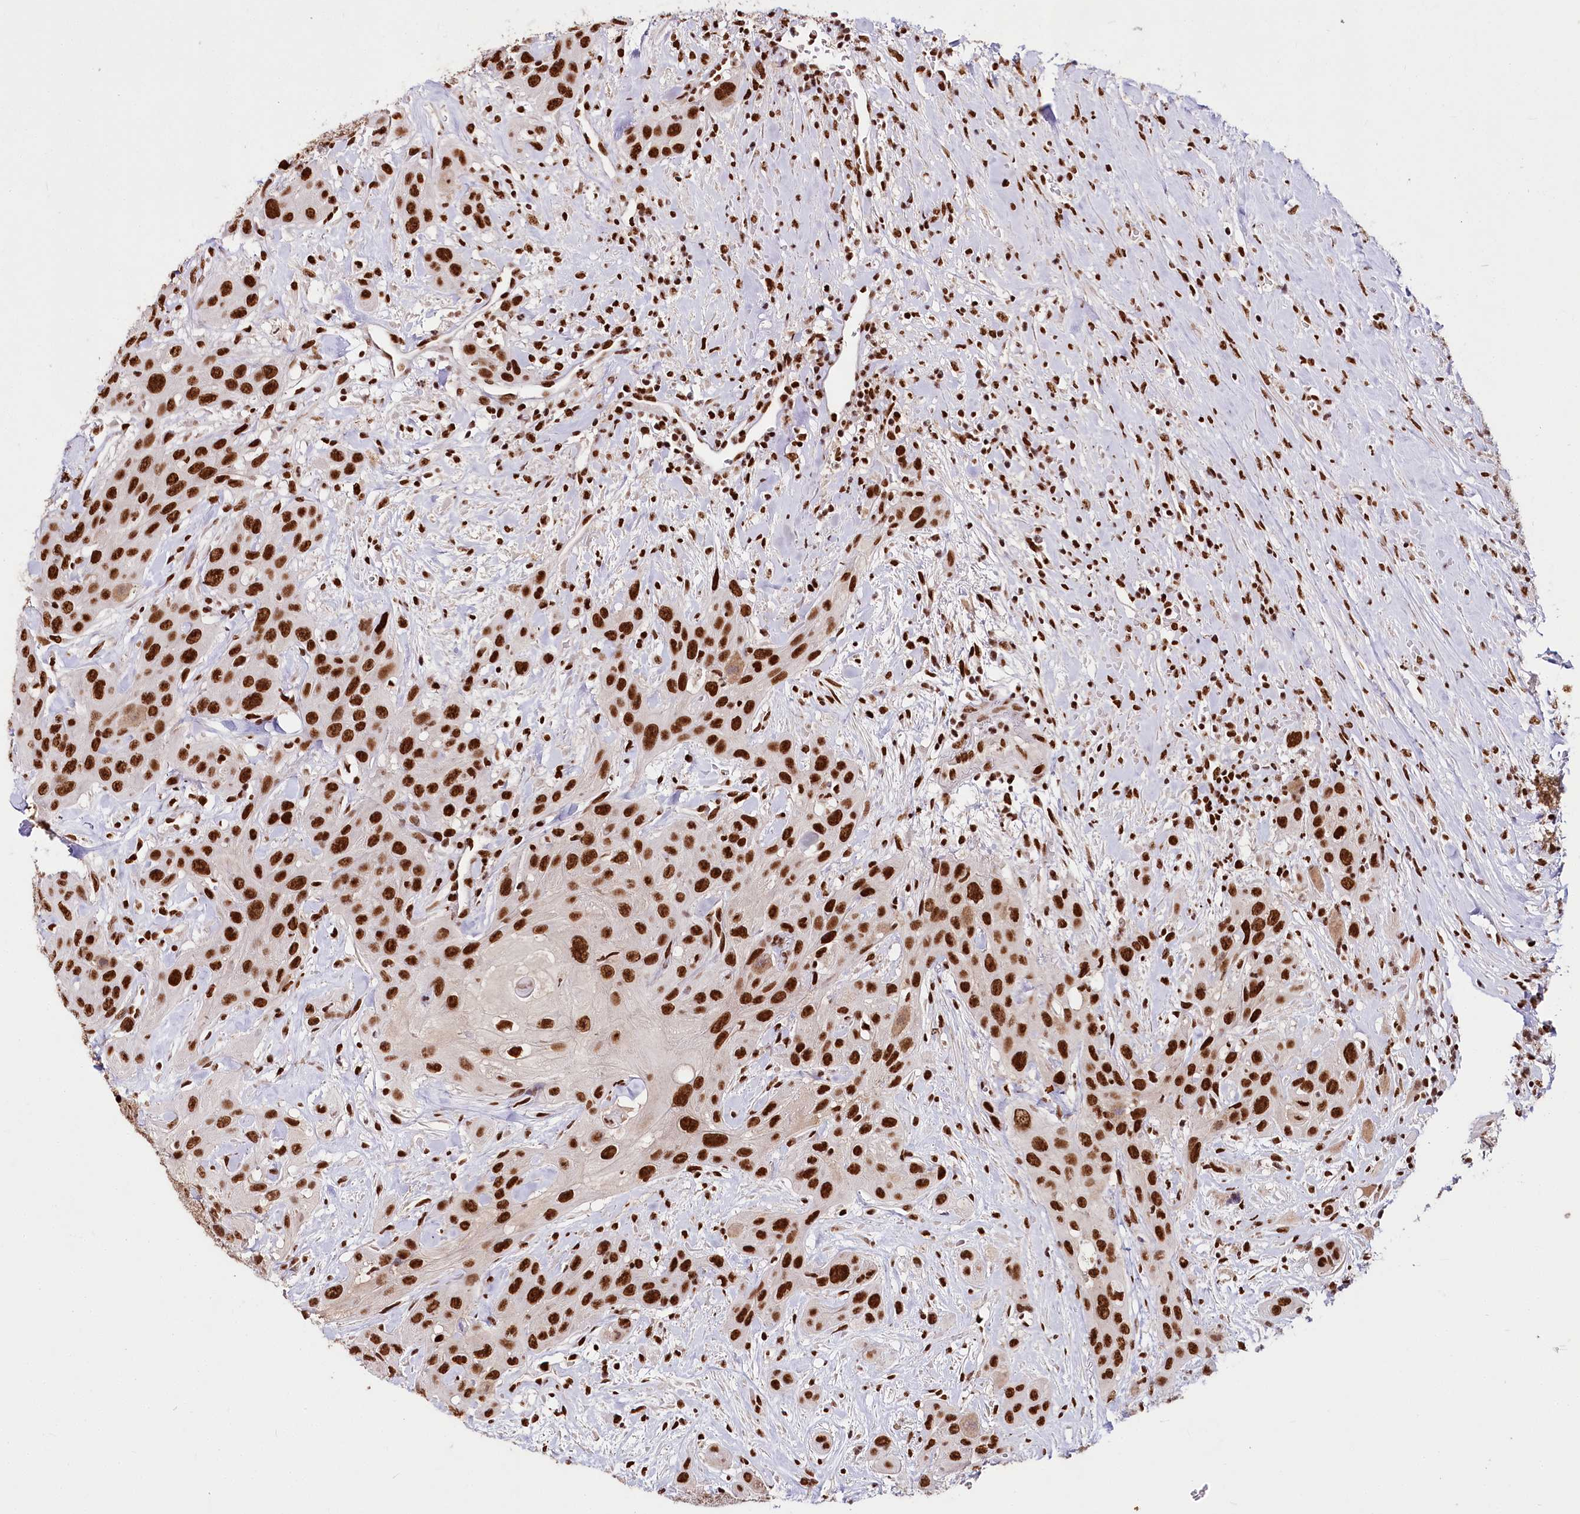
{"staining": {"intensity": "strong", "quantity": ">75%", "location": "nuclear"}, "tissue": "head and neck cancer", "cell_type": "Tumor cells", "image_type": "cancer", "snomed": [{"axis": "morphology", "description": "Squamous cell carcinoma, NOS"}, {"axis": "topography", "description": "Head-Neck"}], "caption": "A photomicrograph of human head and neck cancer (squamous cell carcinoma) stained for a protein shows strong nuclear brown staining in tumor cells. Nuclei are stained in blue.", "gene": "SMARCE1", "patient": {"sex": "male", "age": 81}}